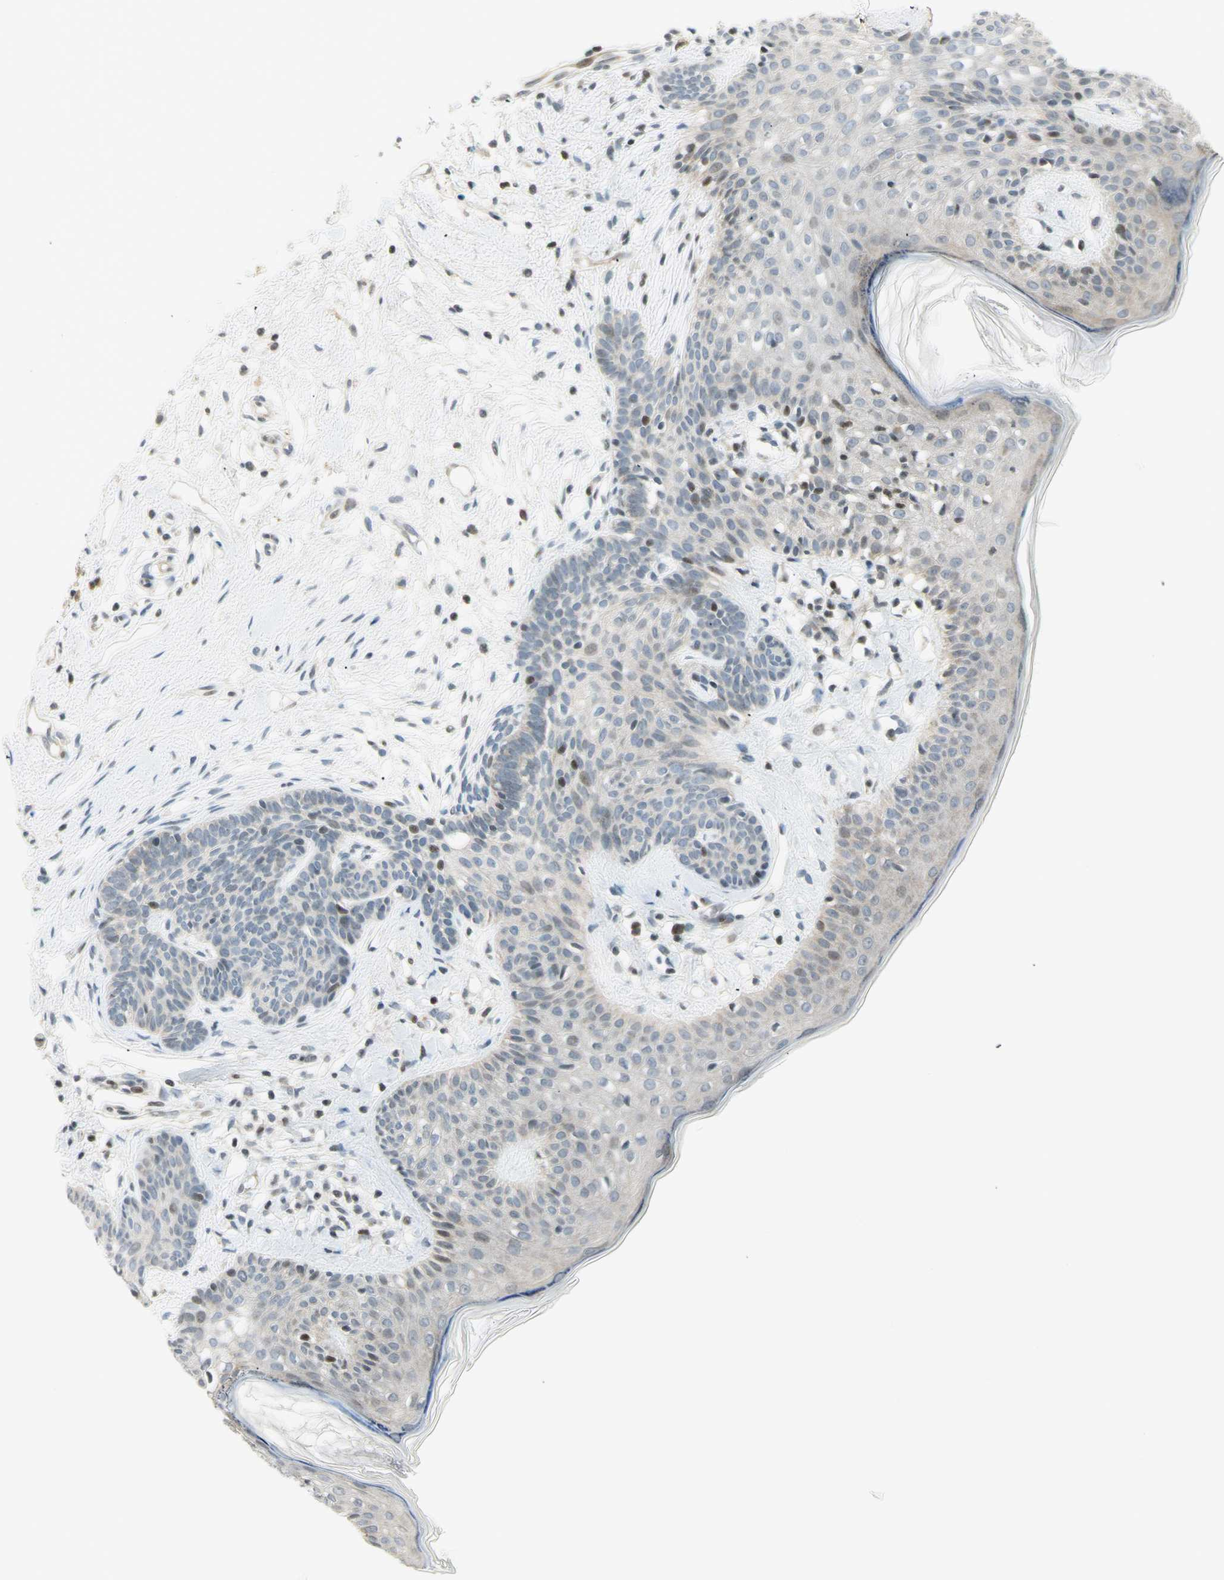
{"staining": {"intensity": "negative", "quantity": "none", "location": "none"}, "tissue": "skin cancer", "cell_type": "Tumor cells", "image_type": "cancer", "snomed": [{"axis": "morphology", "description": "Developmental malformation"}, {"axis": "morphology", "description": "Basal cell carcinoma"}, {"axis": "topography", "description": "Skin"}], "caption": "Histopathology image shows no significant protein expression in tumor cells of skin cancer.", "gene": "TPT1", "patient": {"sex": "female", "age": 62}}